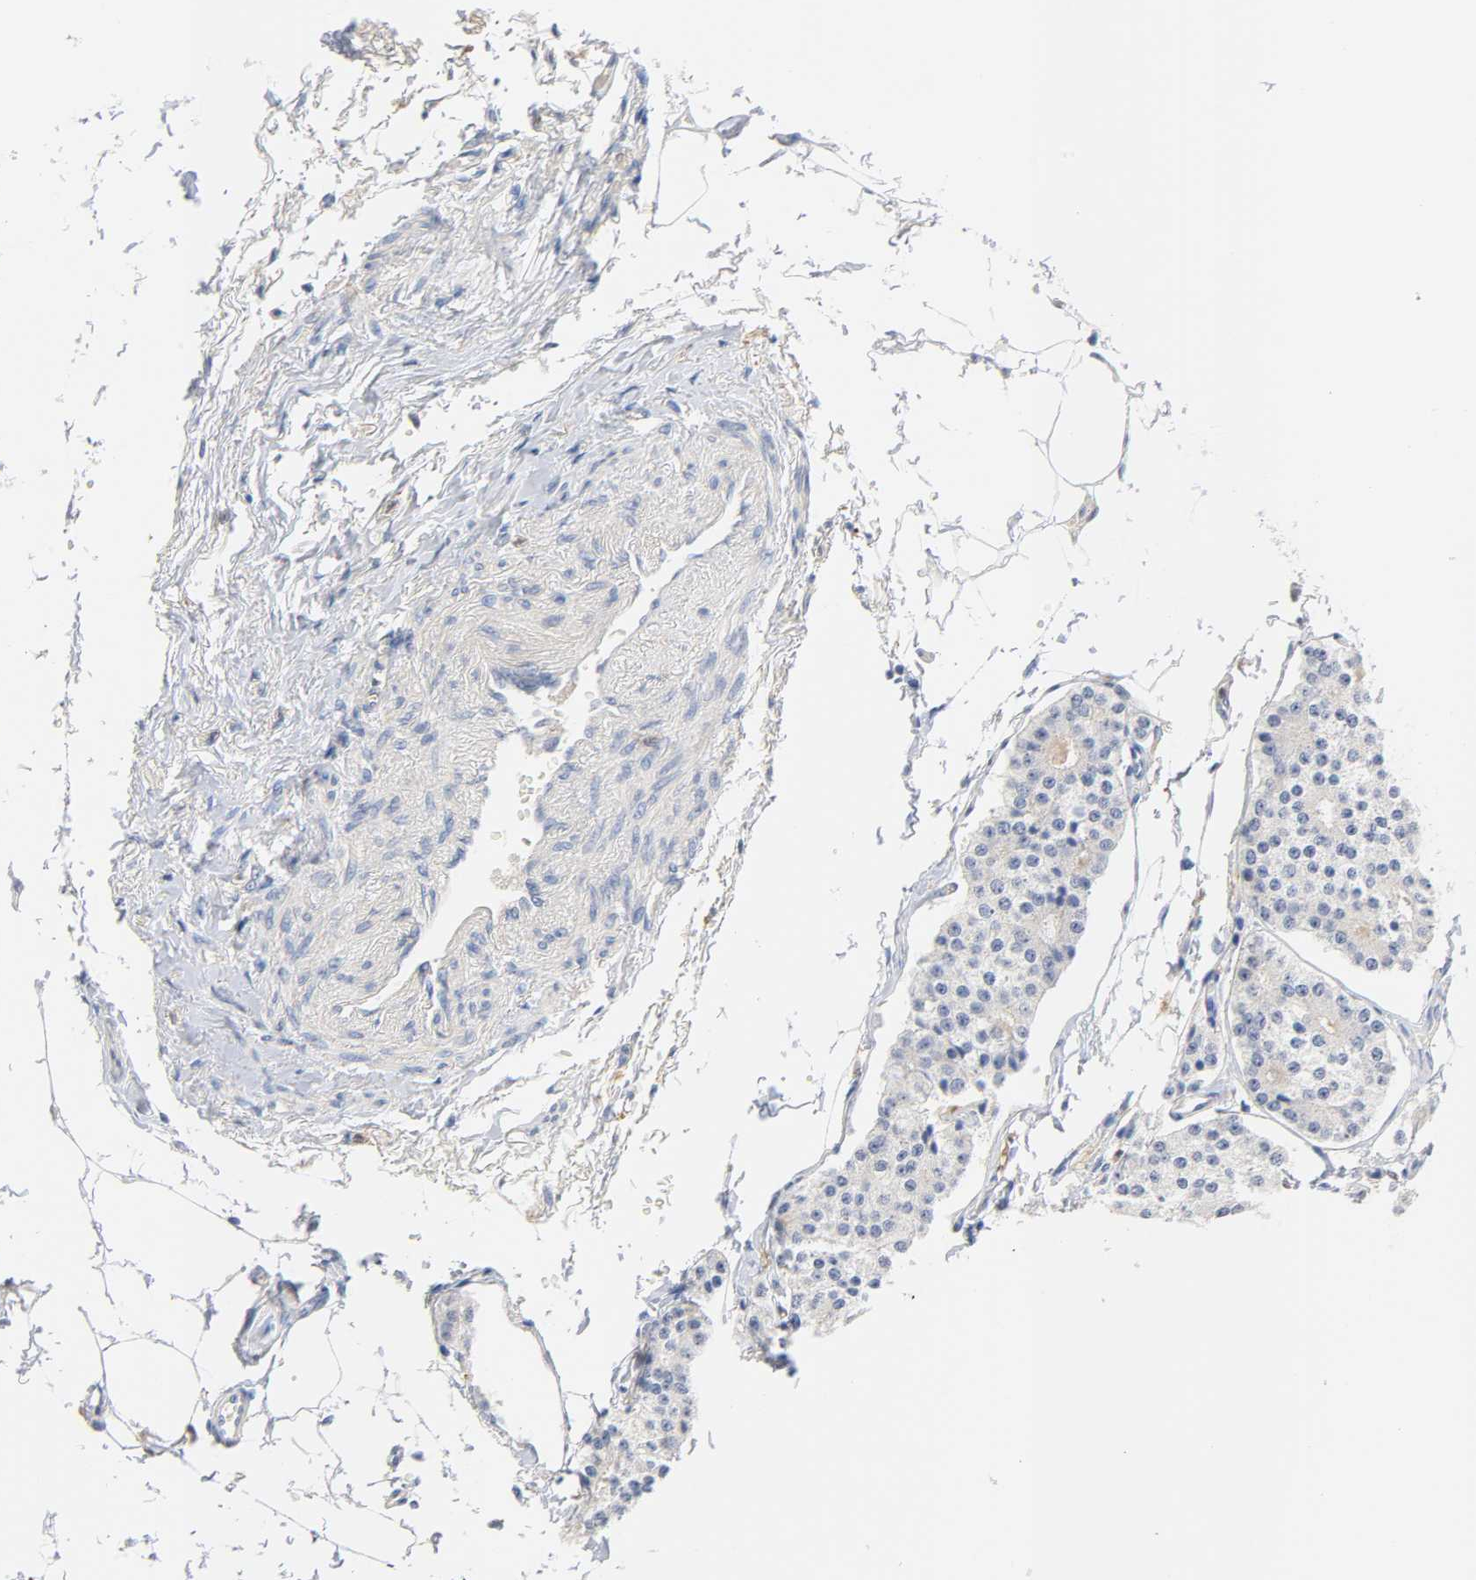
{"staining": {"intensity": "negative", "quantity": "none", "location": "none"}, "tissue": "carcinoid", "cell_type": "Tumor cells", "image_type": "cancer", "snomed": [{"axis": "morphology", "description": "Carcinoid, malignant, NOS"}, {"axis": "topography", "description": "Colon"}], "caption": "Tumor cells are negative for brown protein staining in carcinoid (malignant). (Brightfield microscopy of DAB (3,3'-diaminobenzidine) immunohistochemistry (IHC) at high magnification).", "gene": "IL18", "patient": {"sex": "female", "age": 61}}